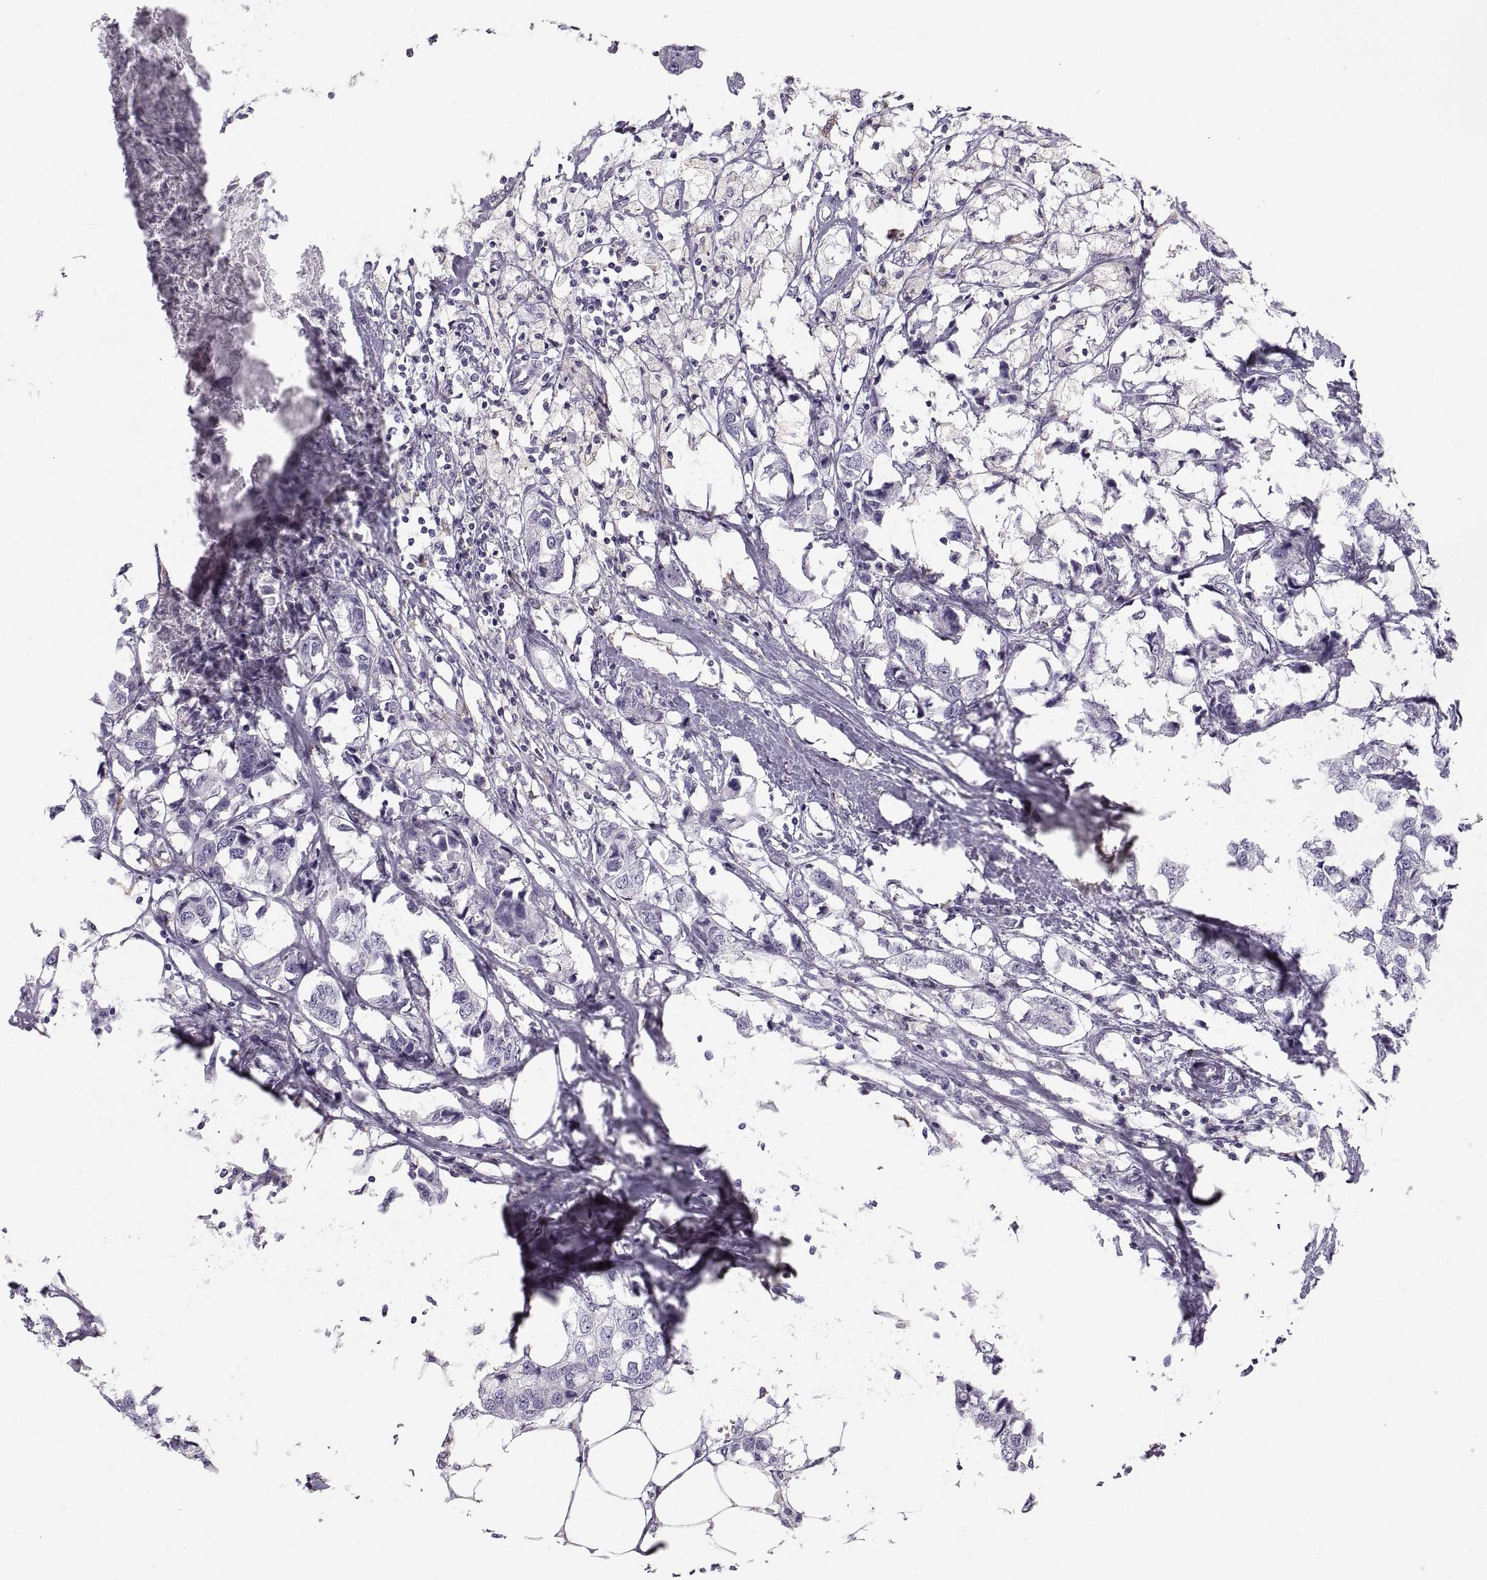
{"staining": {"intensity": "negative", "quantity": "none", "location": "none"}, "tissue": "breast cancer", "cell_type": "Tumor cells", "image_type": "cancer", "snomed": [{"axis": "morphology", "description": "Duct carcinoma"}, {"axis": "topography", "description": "Breast"}], "caption": "Tumor cells show no significant positivity in breast cancer.", "gene": "COL9A3", "patient": {"sex": "female", "age": 80}}